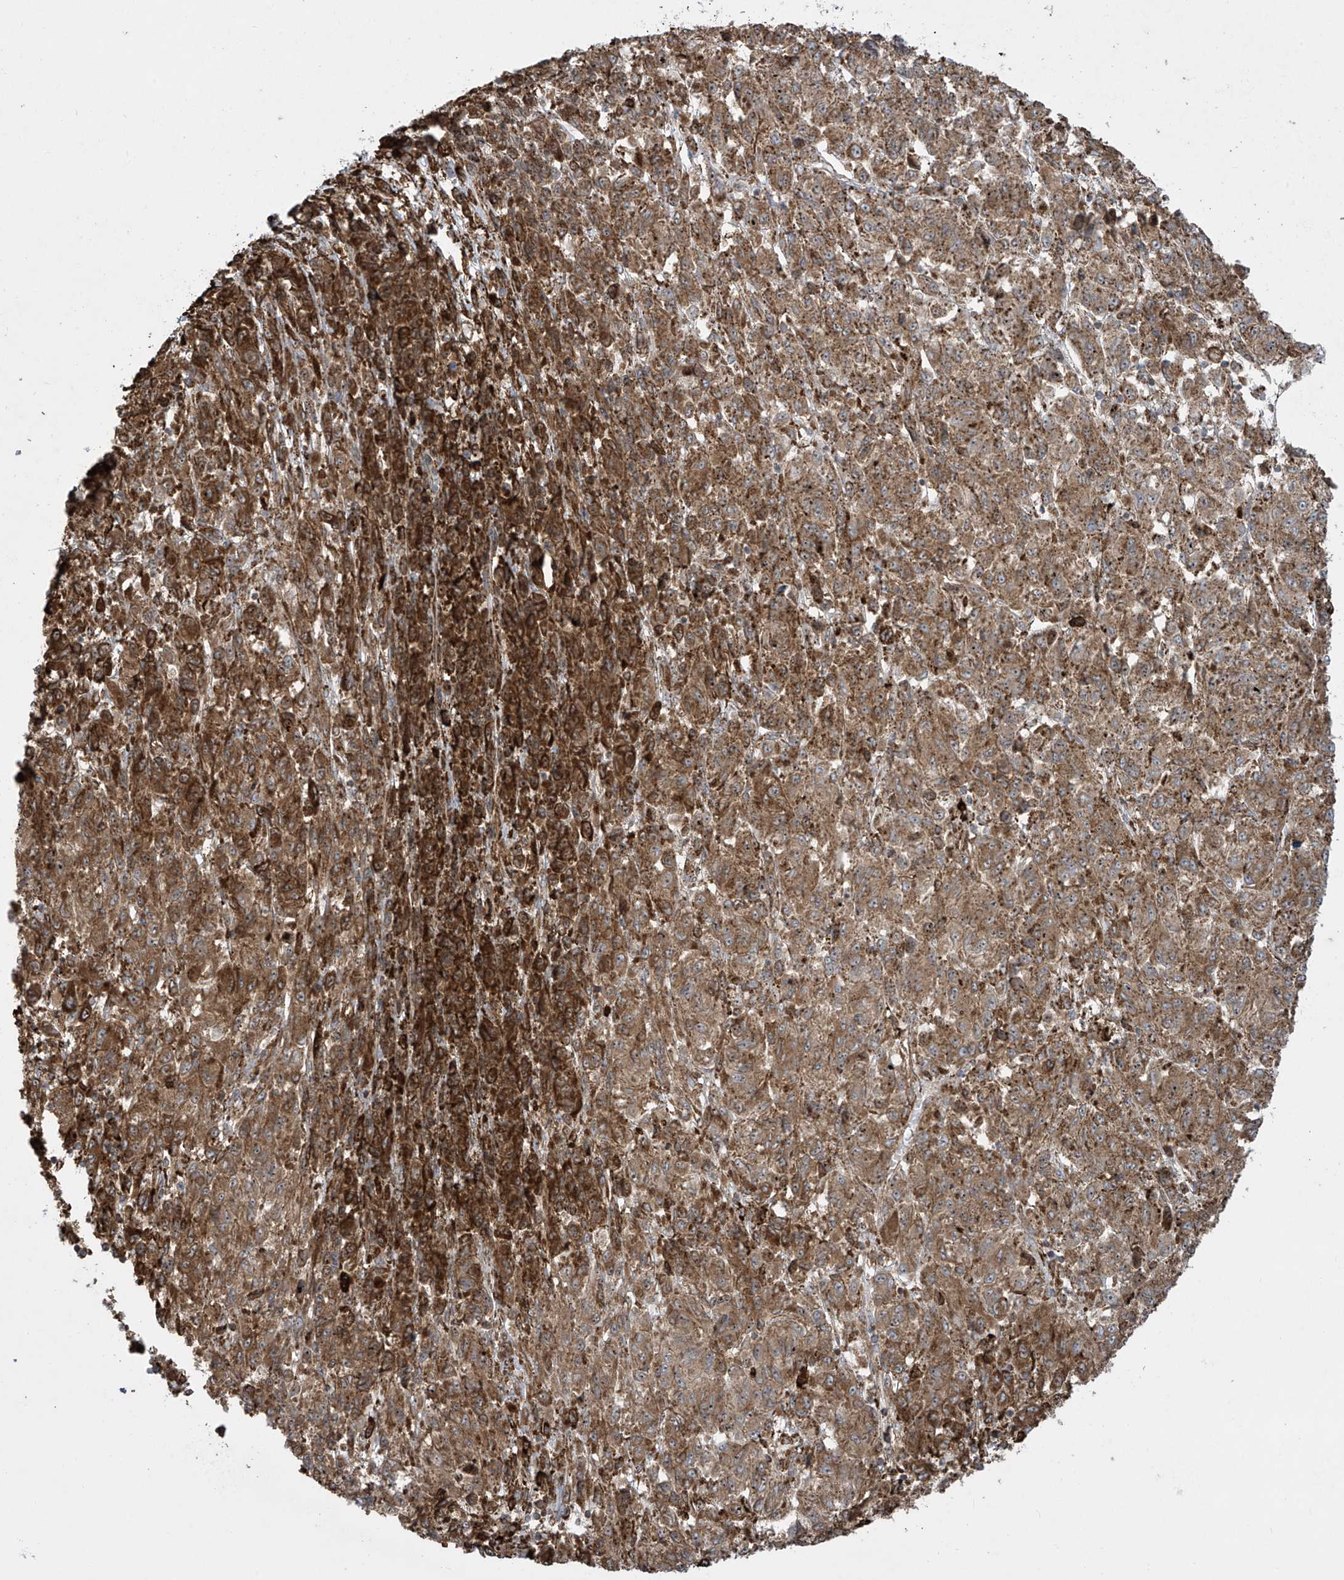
{"staining": {"intensity": "moderate", "quantity": ">75%", "location": "cytoplasmic/membranous"}, "tissue": "melanoma", "cell_type": "Tumor cells", "image_type": "cancer", "snomed": [{"axis": "morphology", "description": "Malignant melanoma, Metastatic site"}, {"axis": "topography", "description": "Lung"}], "caption": "Tumor cells display medium levels of moderate cytoplasmic/membranous positivity in about >75% of cells in melanoma.", "gene": "MX1", "patient": {"sex": "male", "age": 64}}